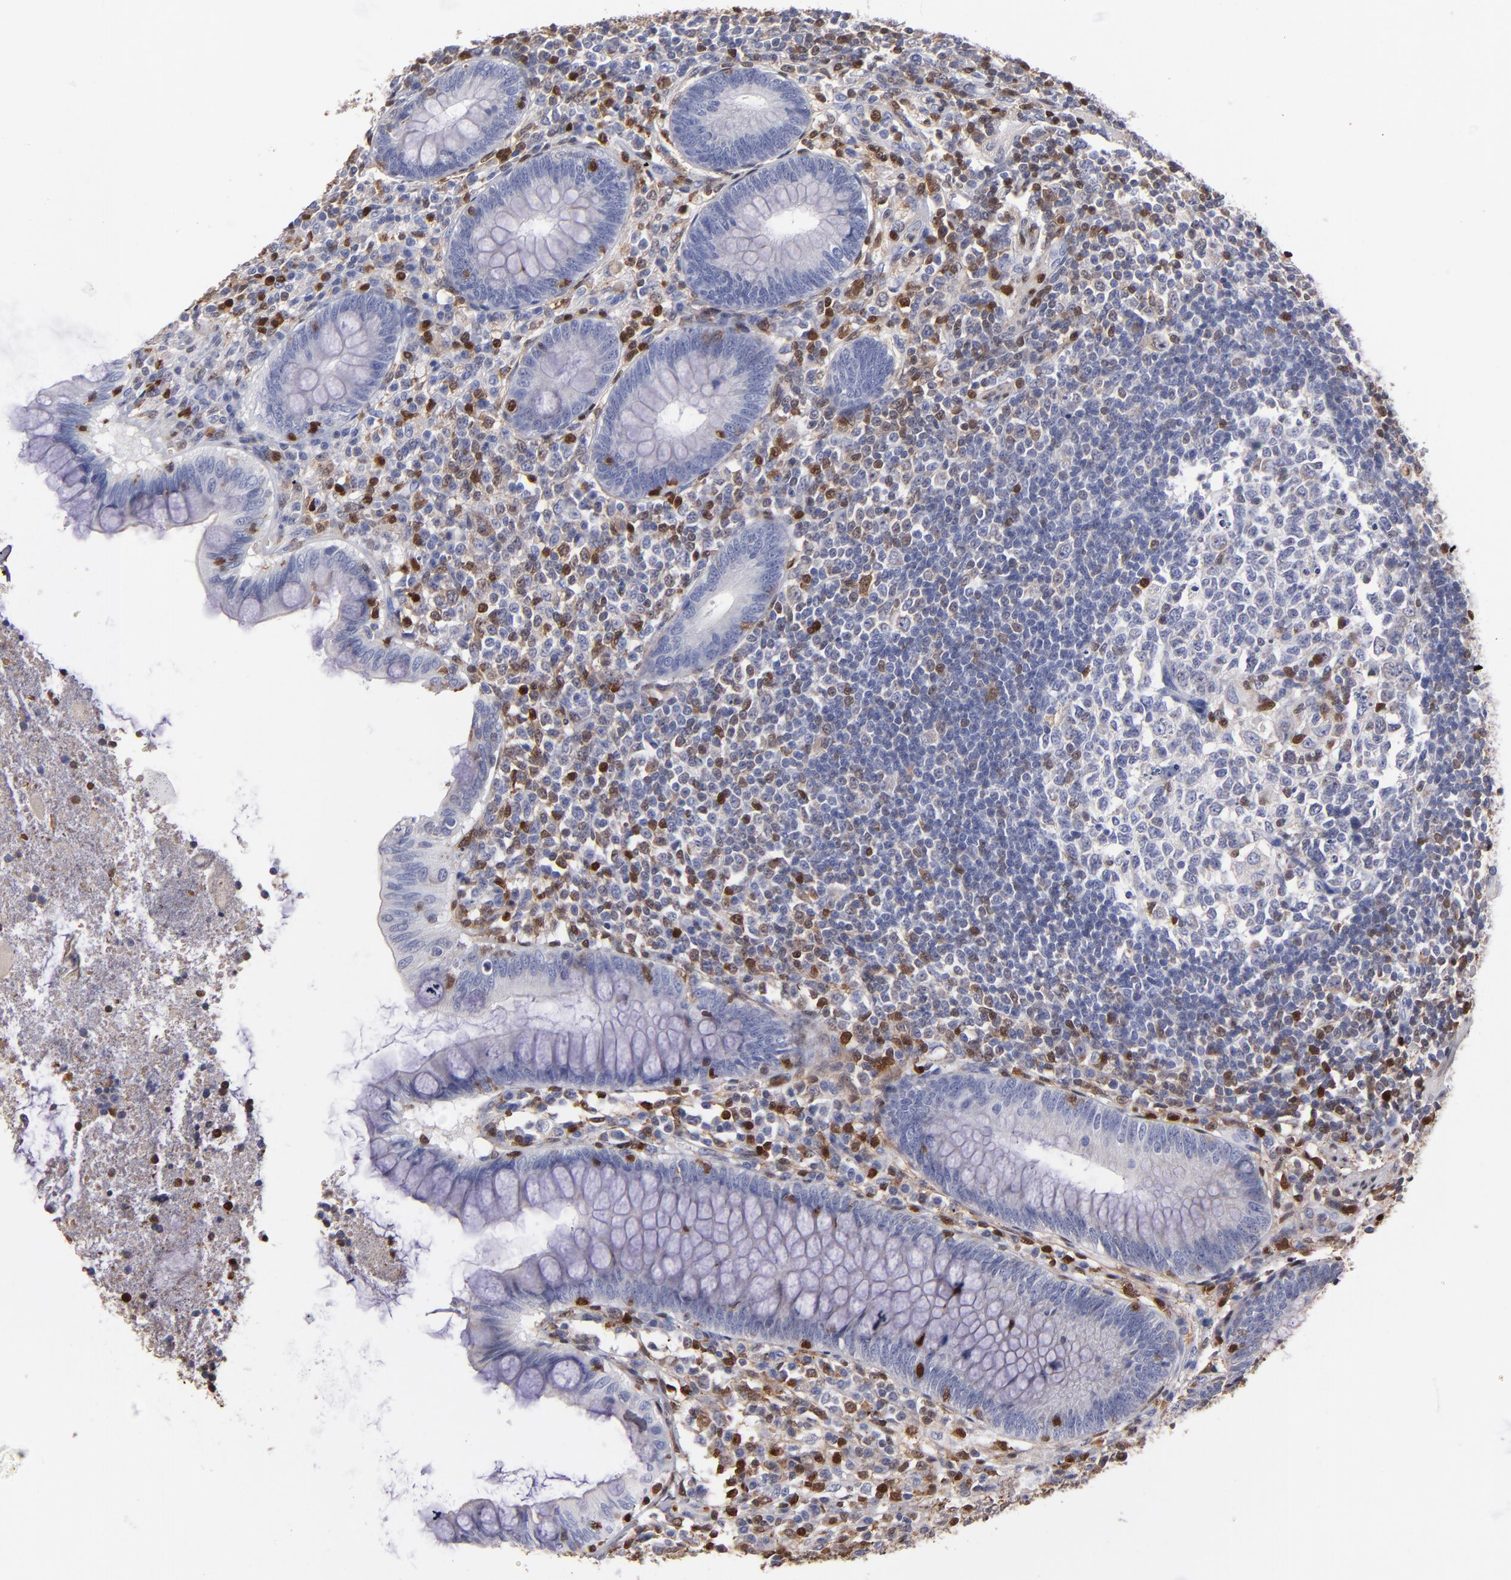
{"staining": {"intensity": "negative", "quantity": "none", "location": "none"}, "tissue": "appendix", "cell_type": "Glandular cells", "image_type": "normal", "snomed": [{"axis": "morphology", "description": "Normal tissue, NOS"}, {"axis": "topography", "description": "Appendix"}], "caption": "Benign appendix was stained to show a protein in brown. There is no significant positivity in glandular cells.", "gene": "S100A4", "patient": {"sex": "female", "age": 66}}